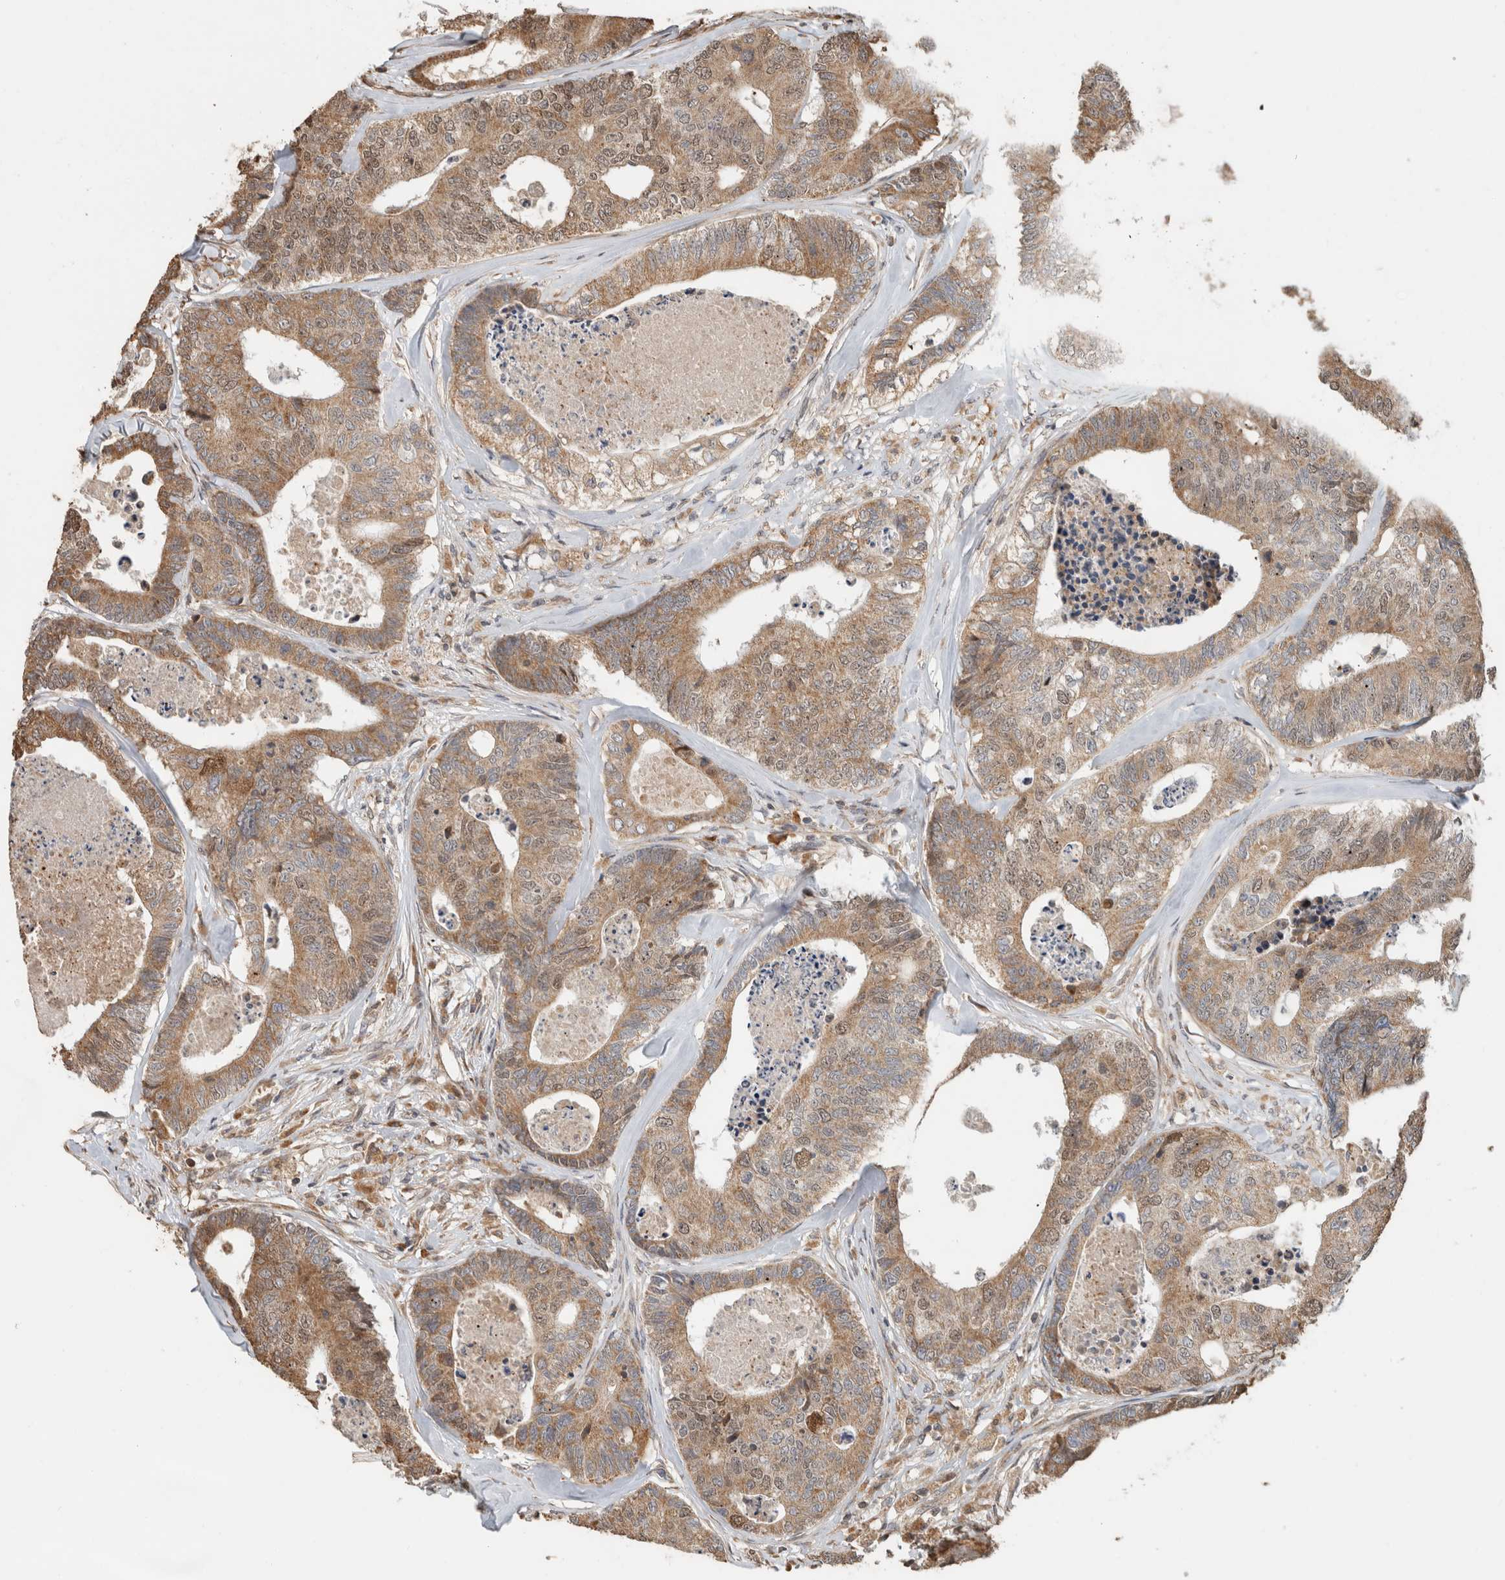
{"staining": {"intensity": "moderate", "quantity": ">75%", "location": "cytoplasmic/membranous"}, "tissue": "colorectal cancer", "cell_type": "Tumor cells", "image_type": "cancer", "snomed": [{"axis": "morphology", "description": "Adenocarcinoma, NOS"}, {"axis": "topography", "description": "Colon"}], "caption": "This micrograph displays immunohistochemistry staining of colorectal cancer, with medium moderate cytoplasmic/membranous expression in approximately >75% of tumor cells.", "gene": "GINS4", "patient": {"sex": "female", "age": 67}}